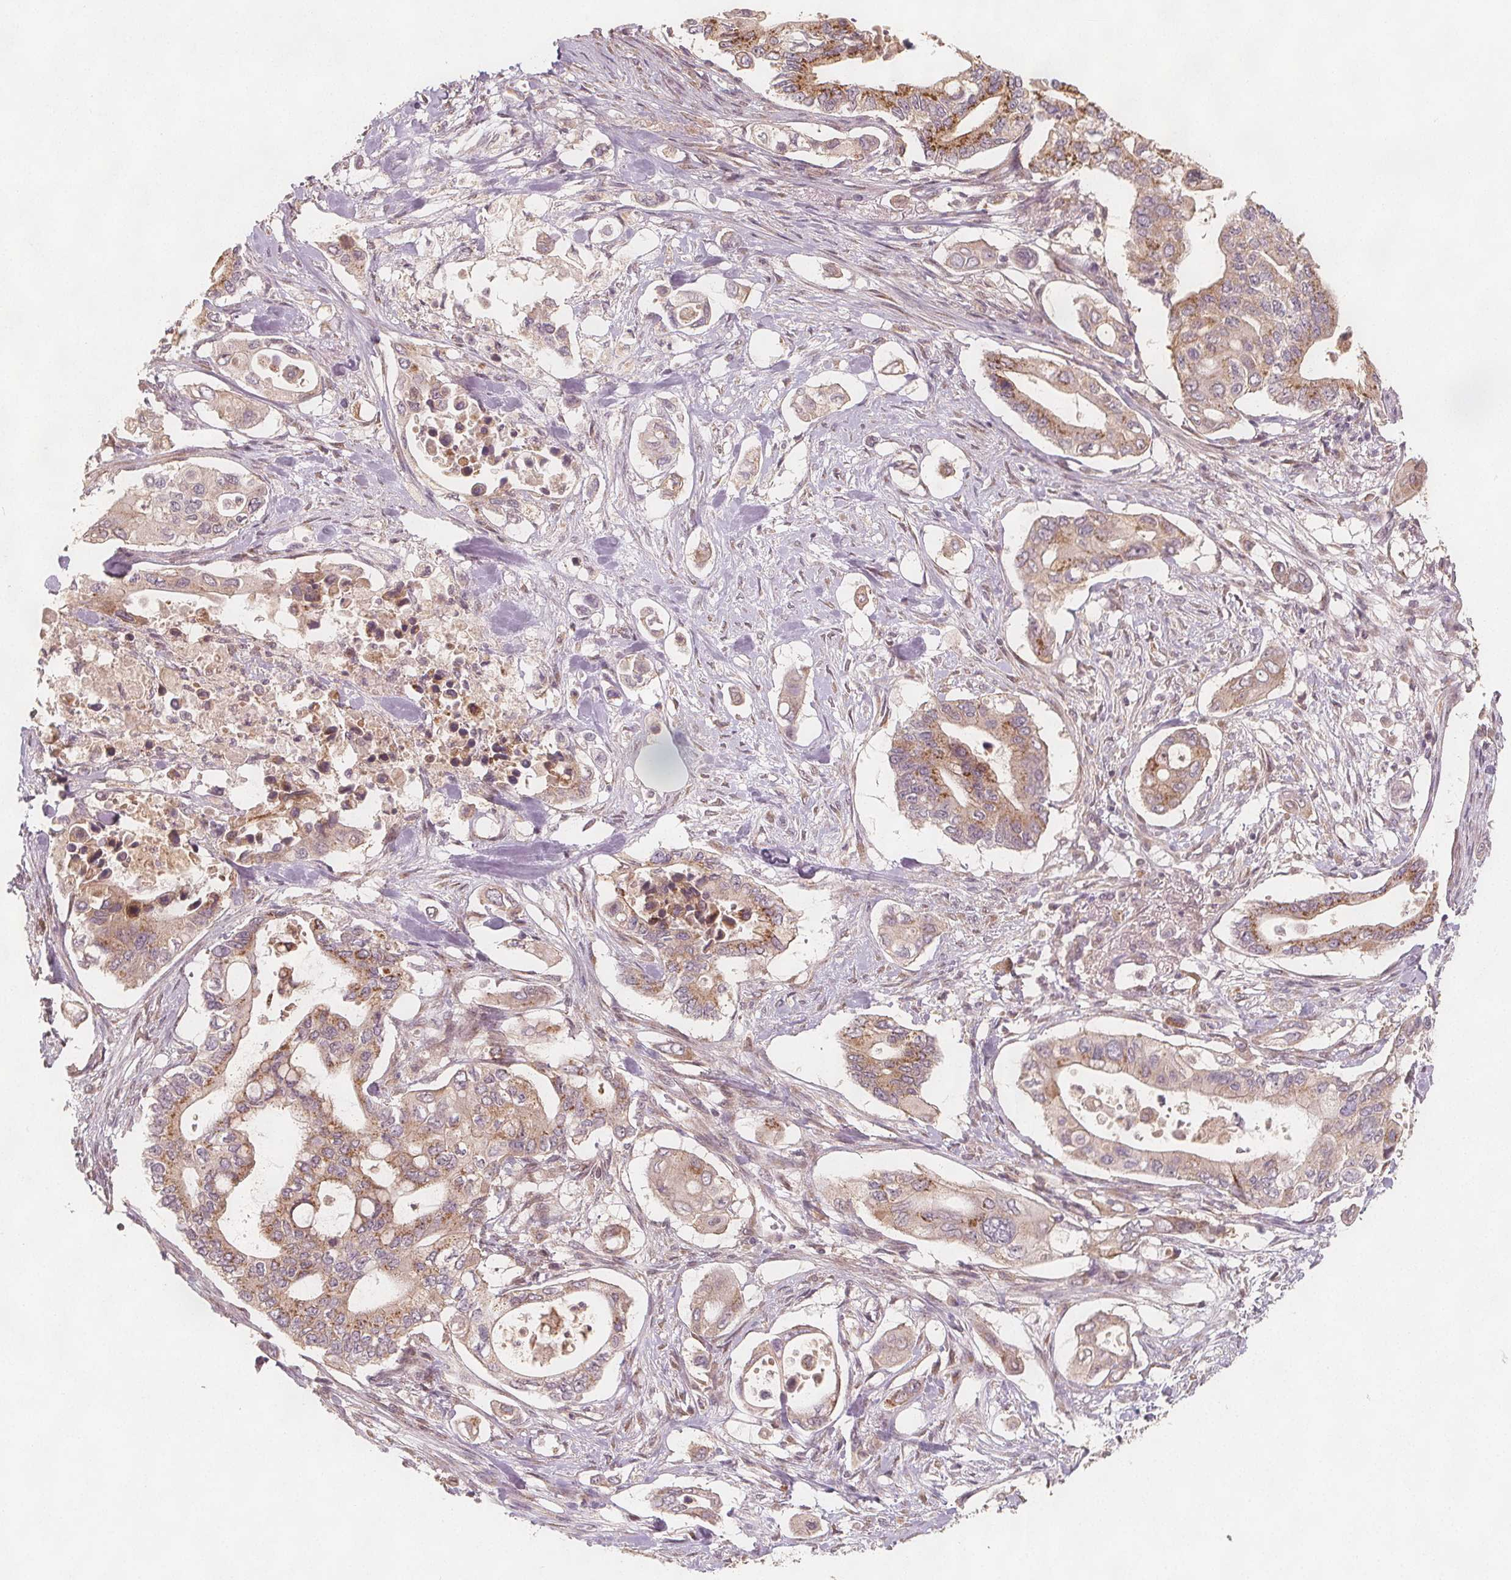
{"staining": {"intensity": "weak", "quantity": "25%-75%", "location": "cytoplasmic/membranous"}, "tissue": "pancreatic cancer", "cell_type": "Tumor cells", "image_type": "cancer", "snomed": [{"axis": "morphology", "description": "Adenocarcinoma, NOS"}, {"axis": "topography", "description": "Pancreas"}], "caption": "Human pancreatic cancer stained with a protein marker demonstrates weak staining in tumor cells.", "gene": "NCSTN", "patient": {"sex": "female", "age": 63}}